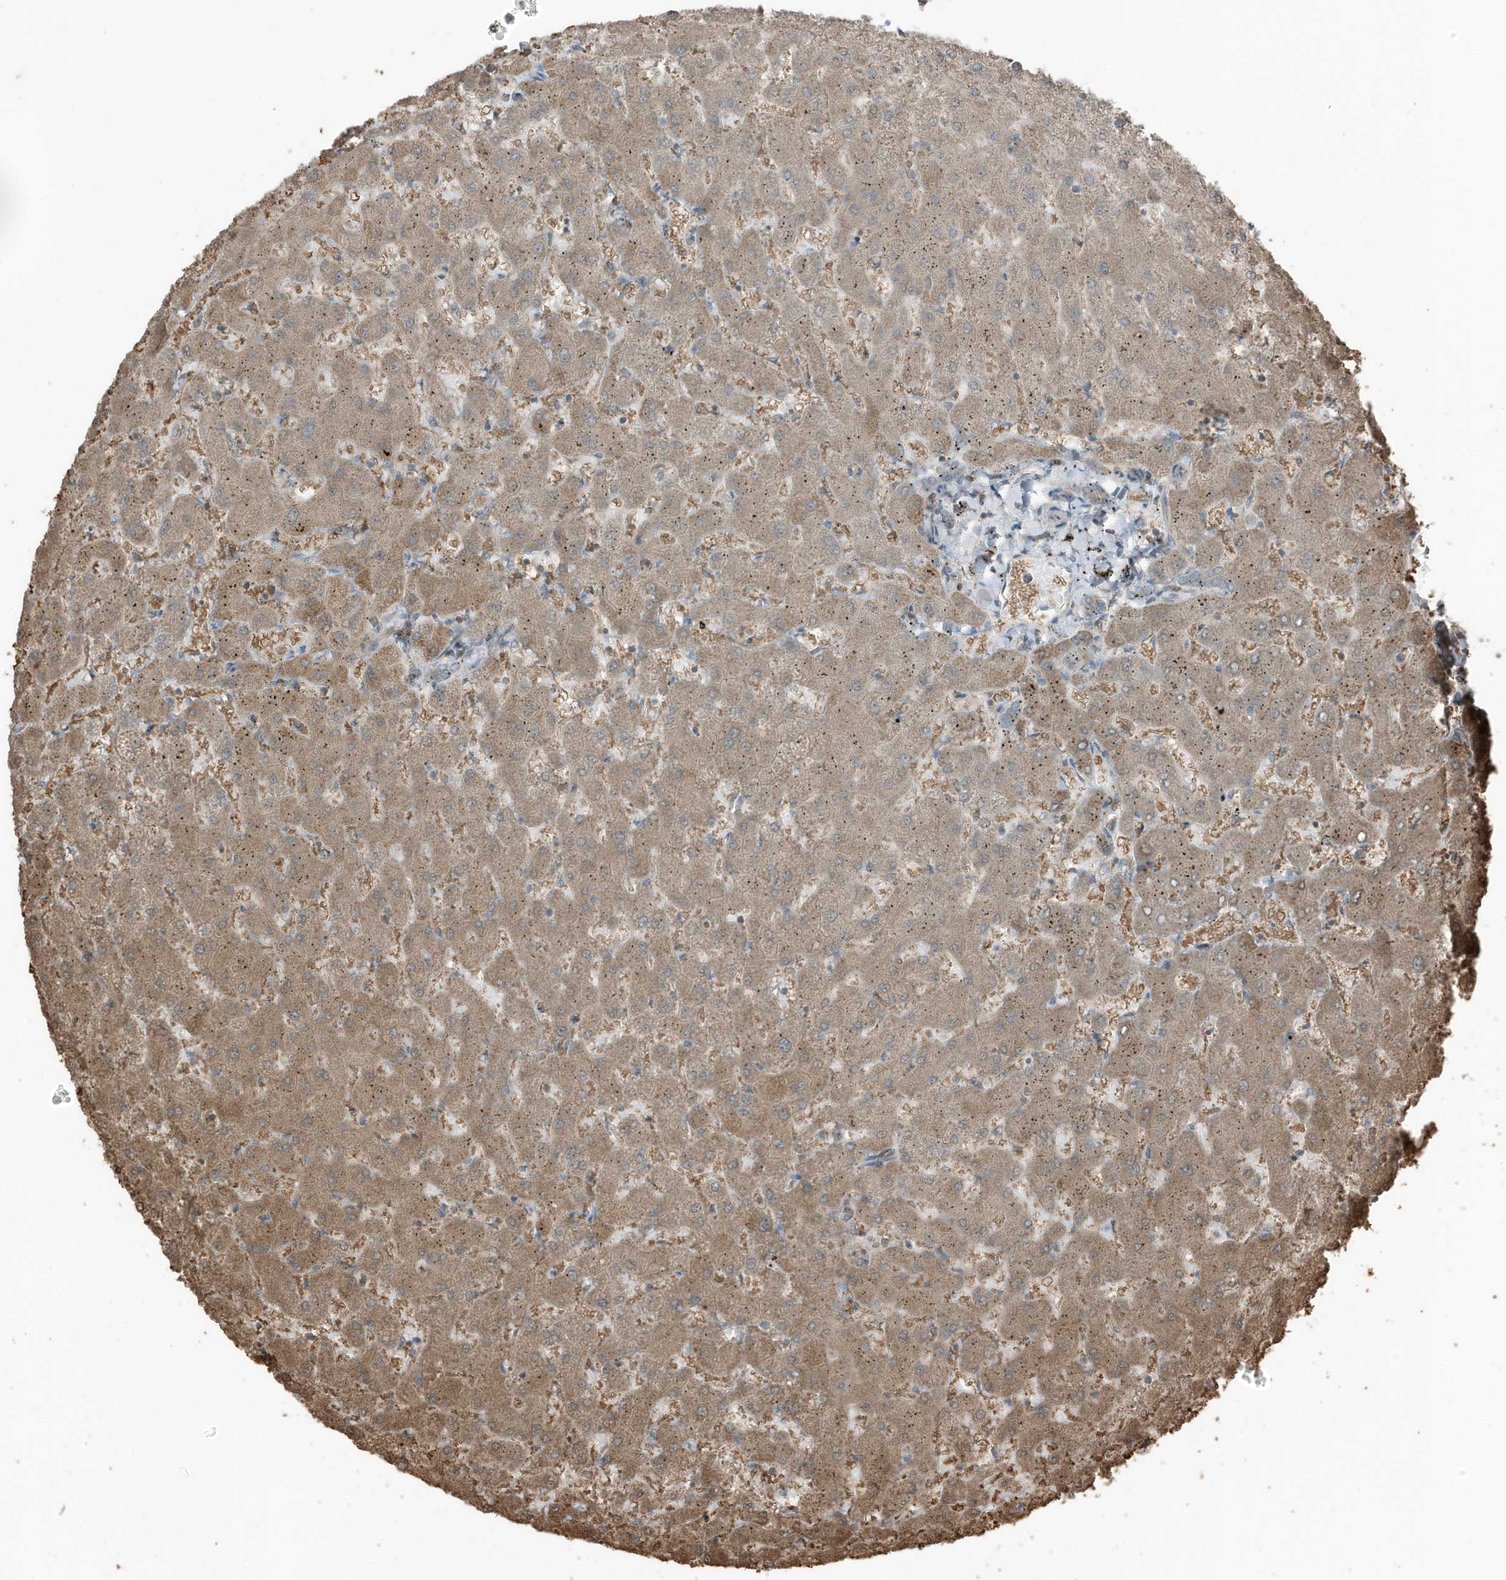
{"staining": {"intensity": "negative", "quantity": "none", "location": "none"}, "tissue": "liver", "cell_type": "Cholangiocytes", "image_type": "normal", "snomed": [{"axis": "morphology", "description": "Normal tissue, NOS"}, {"axis": "topography", "description": "Liver"}], "caption": "The micrograph exhibits no staining of cholangiocytes in unremarkable liver.", "gene": "AZI2", "patient": {"sex": "female", "age": 63}}